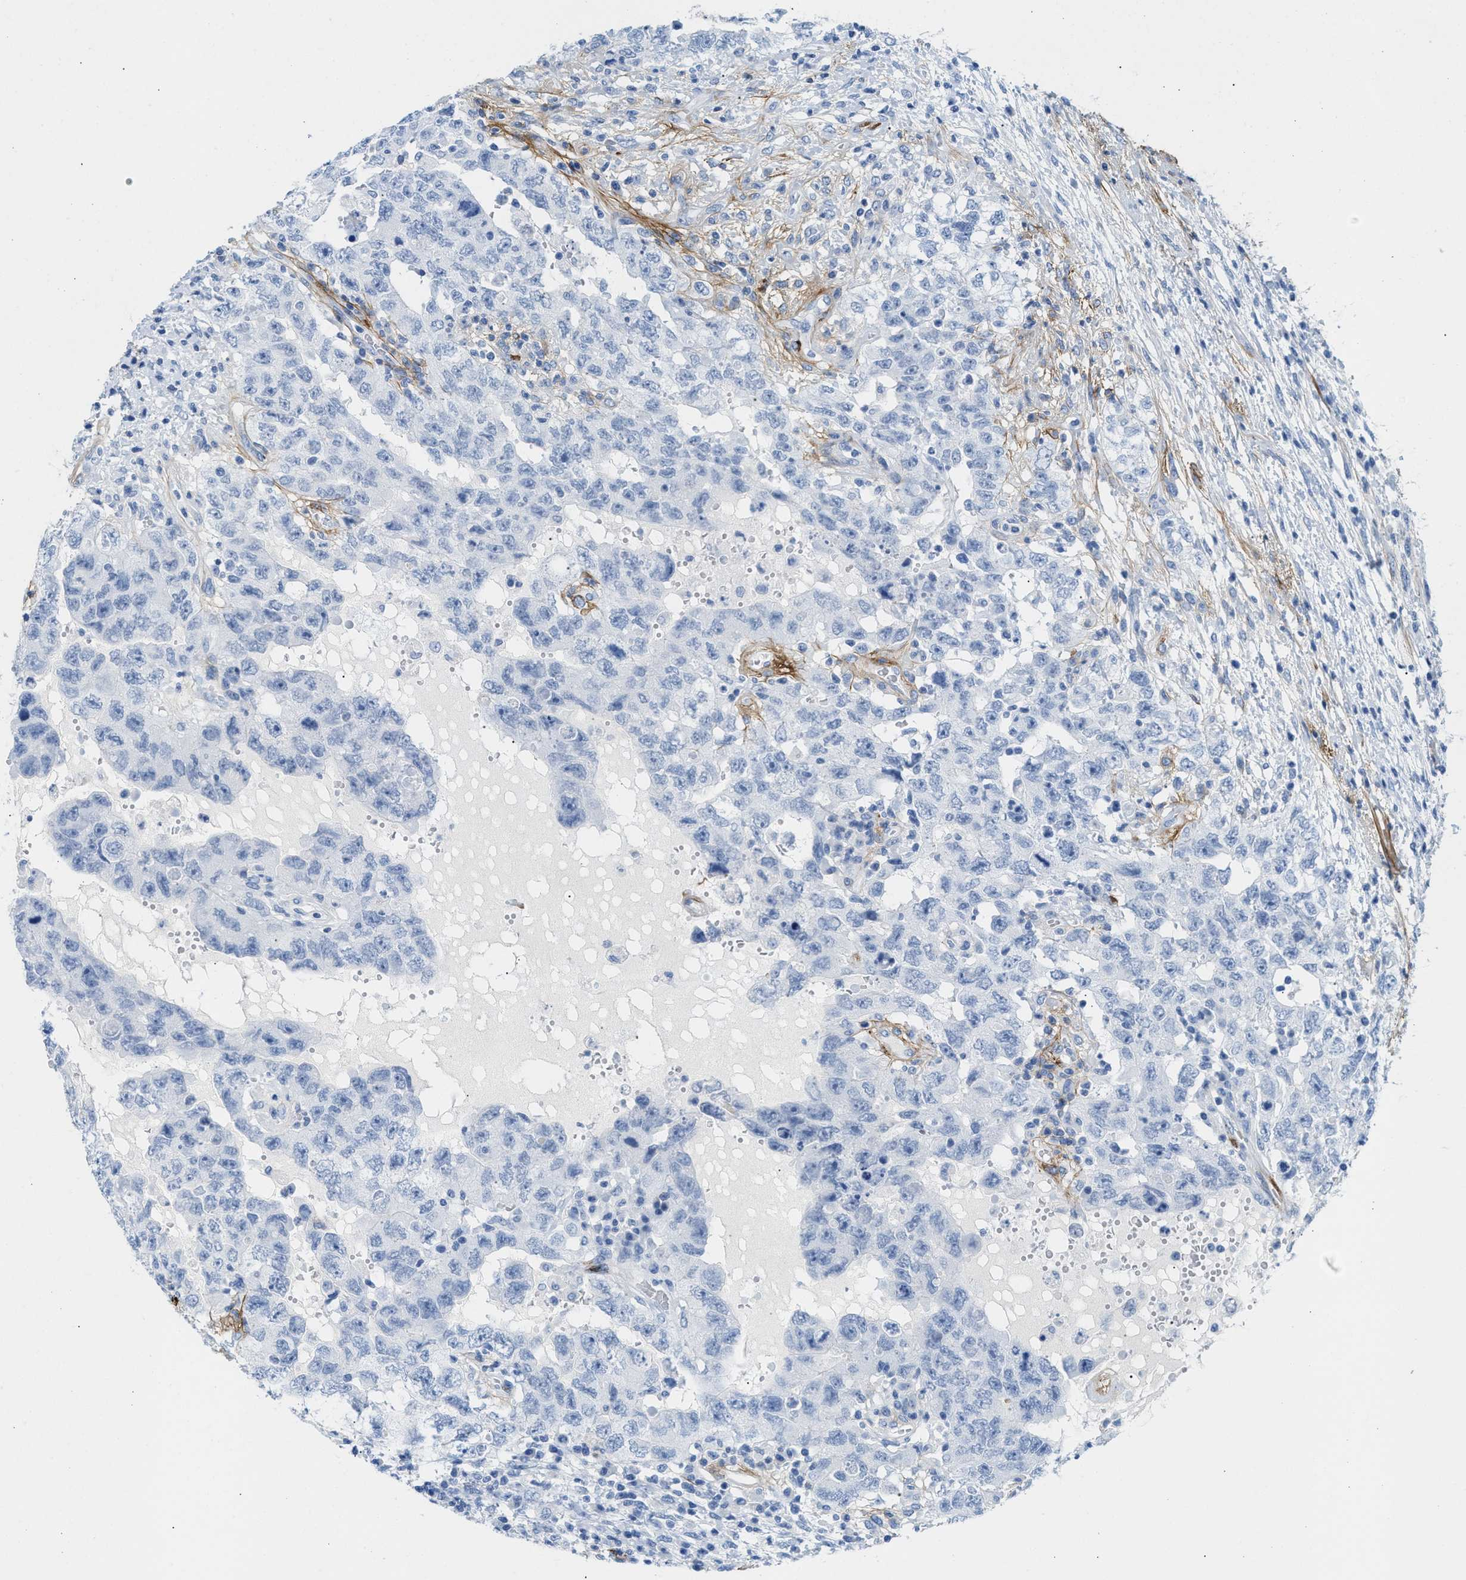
{"staining": {"intensity": "negative", "quantity": "none", "location": "none"}, "tissue": "testis cancer", "cell_type": "Tumor cells", "image_type": "cancer", "snomed": [{"axis": "morphology", "description": "Carcinoma, Embryonal, NOS"}, {"axis": "topography", "description": "Testis"}], "caption": "A high-resolution histopathology image shows immunohistochemistry (IHC) staining of embryonal carcinoma (testis), which reveals no significant positivity in tumor cells.", "gene": "TNR", "patient": {"sex": "male", "age": 26}}